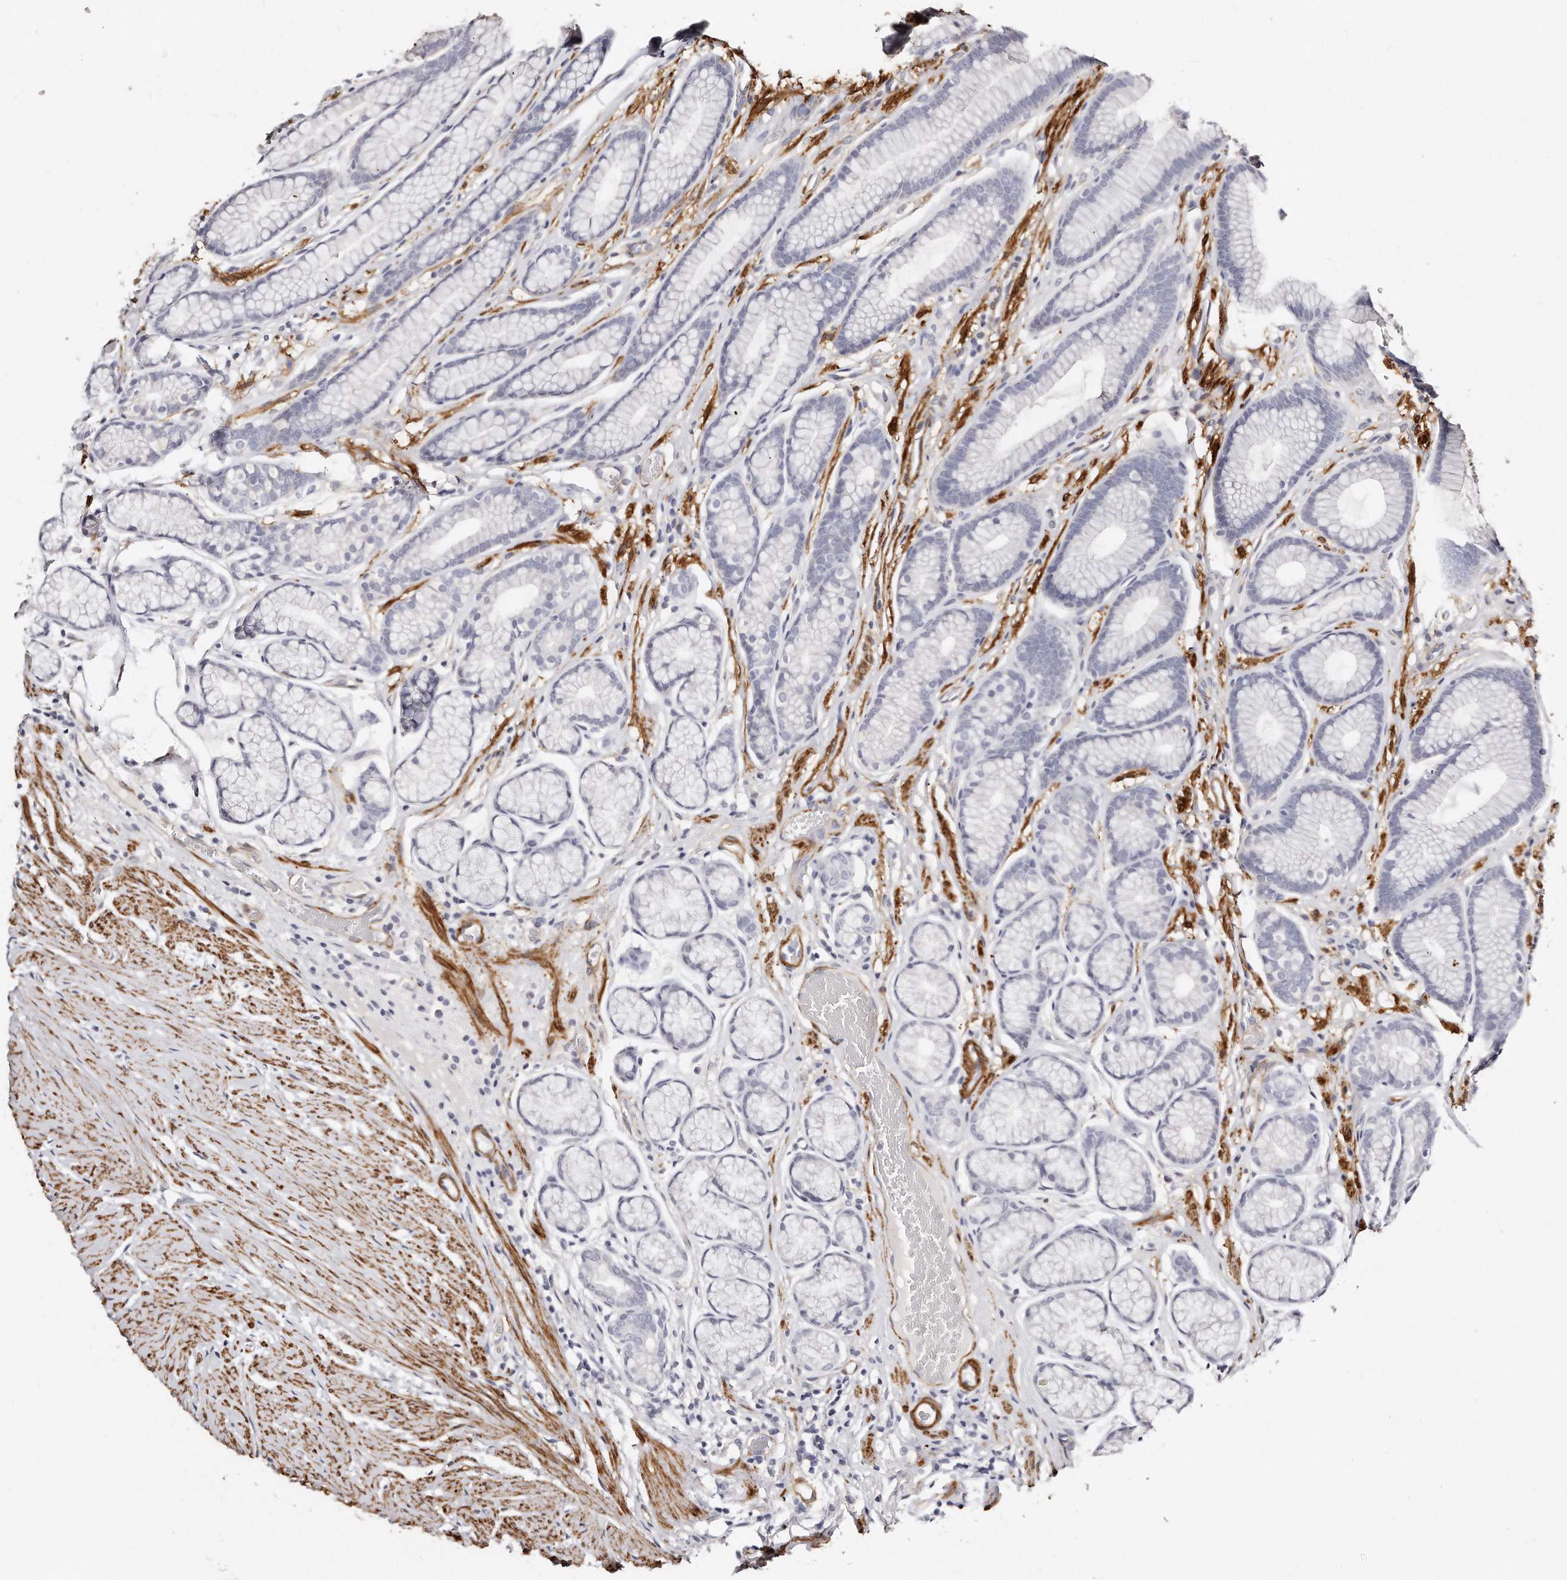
{"staining": {"intensity": "negative", "quantity": "none", "location": "none"}, "tissue": "stomach", "cell_type": "Glandular cells", "image_type": "normal", "snomed": [{"axis": "morphology", "description": "Normal tissue, NOS"}, {"axis": "topography", "description": "Stomach"}], "caption": "Immunohistochemistry image of normal stomach: human stomach stained with DAB (3,3'-diaminobenzidine) demonstrates no significant protein positivity in glandular cells.", "gene": "LMOD1", "patient": {"sex": "male", "age": 42}}